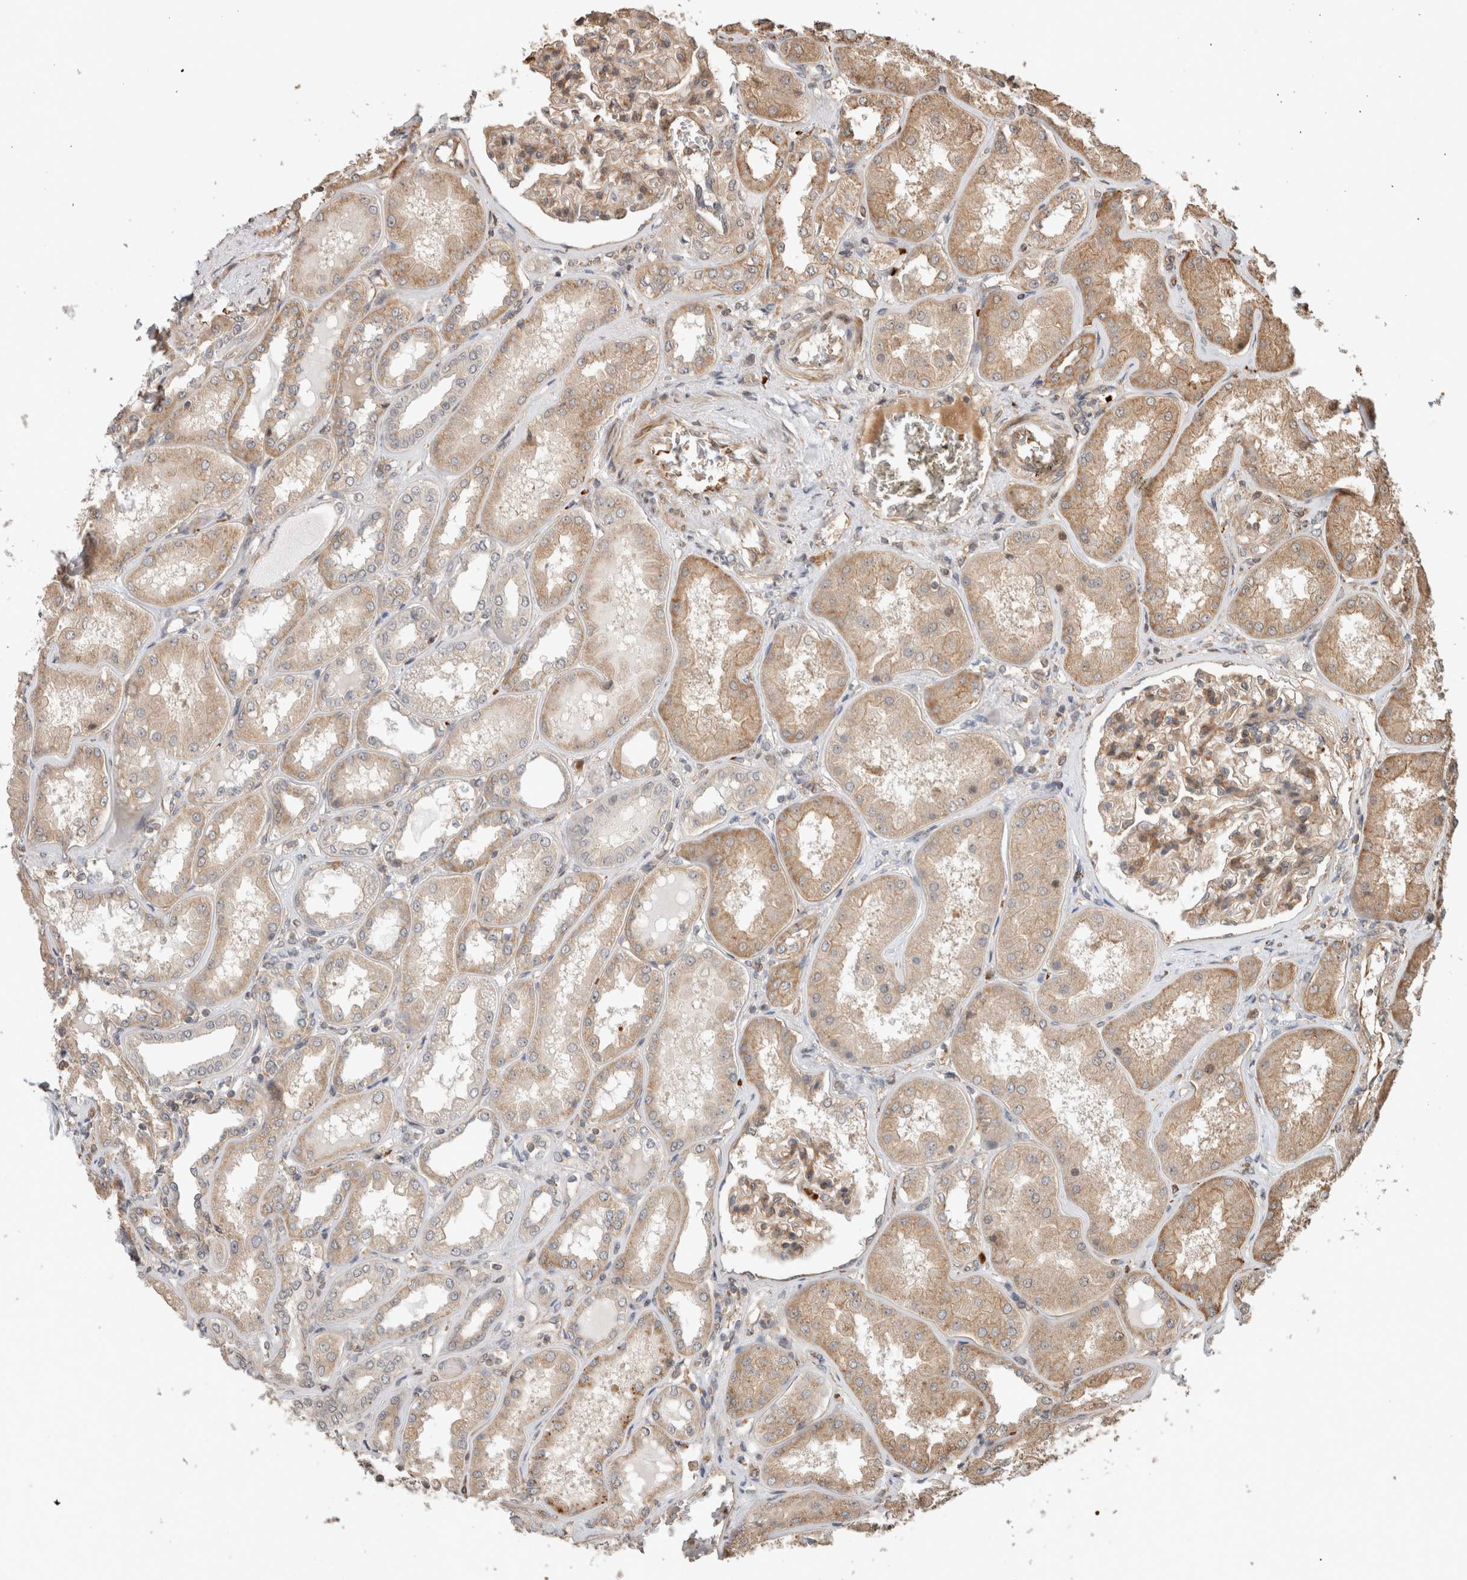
{"staining": {"intensity": "moderate", "quantity": ">75%", "location": "cytoplasmic/membranous"}, "tissue": "kidney", "cell_type": "Cells in glomeruli", "image_type": "normal", "snomed": [{"axis": "morphology", "description": "Normal tissue, NOS"}, {"axis": "topography", "description": "Kidney"}], "caption": "Protein expression by immunohistochemistry displays moderate cytoplasmic/membranous staining in approximately >75% of cells in glomeruli in unremarkable kidney.", "gene": "OTUD6B", "patient": {"sex": "female", "age": 56}}